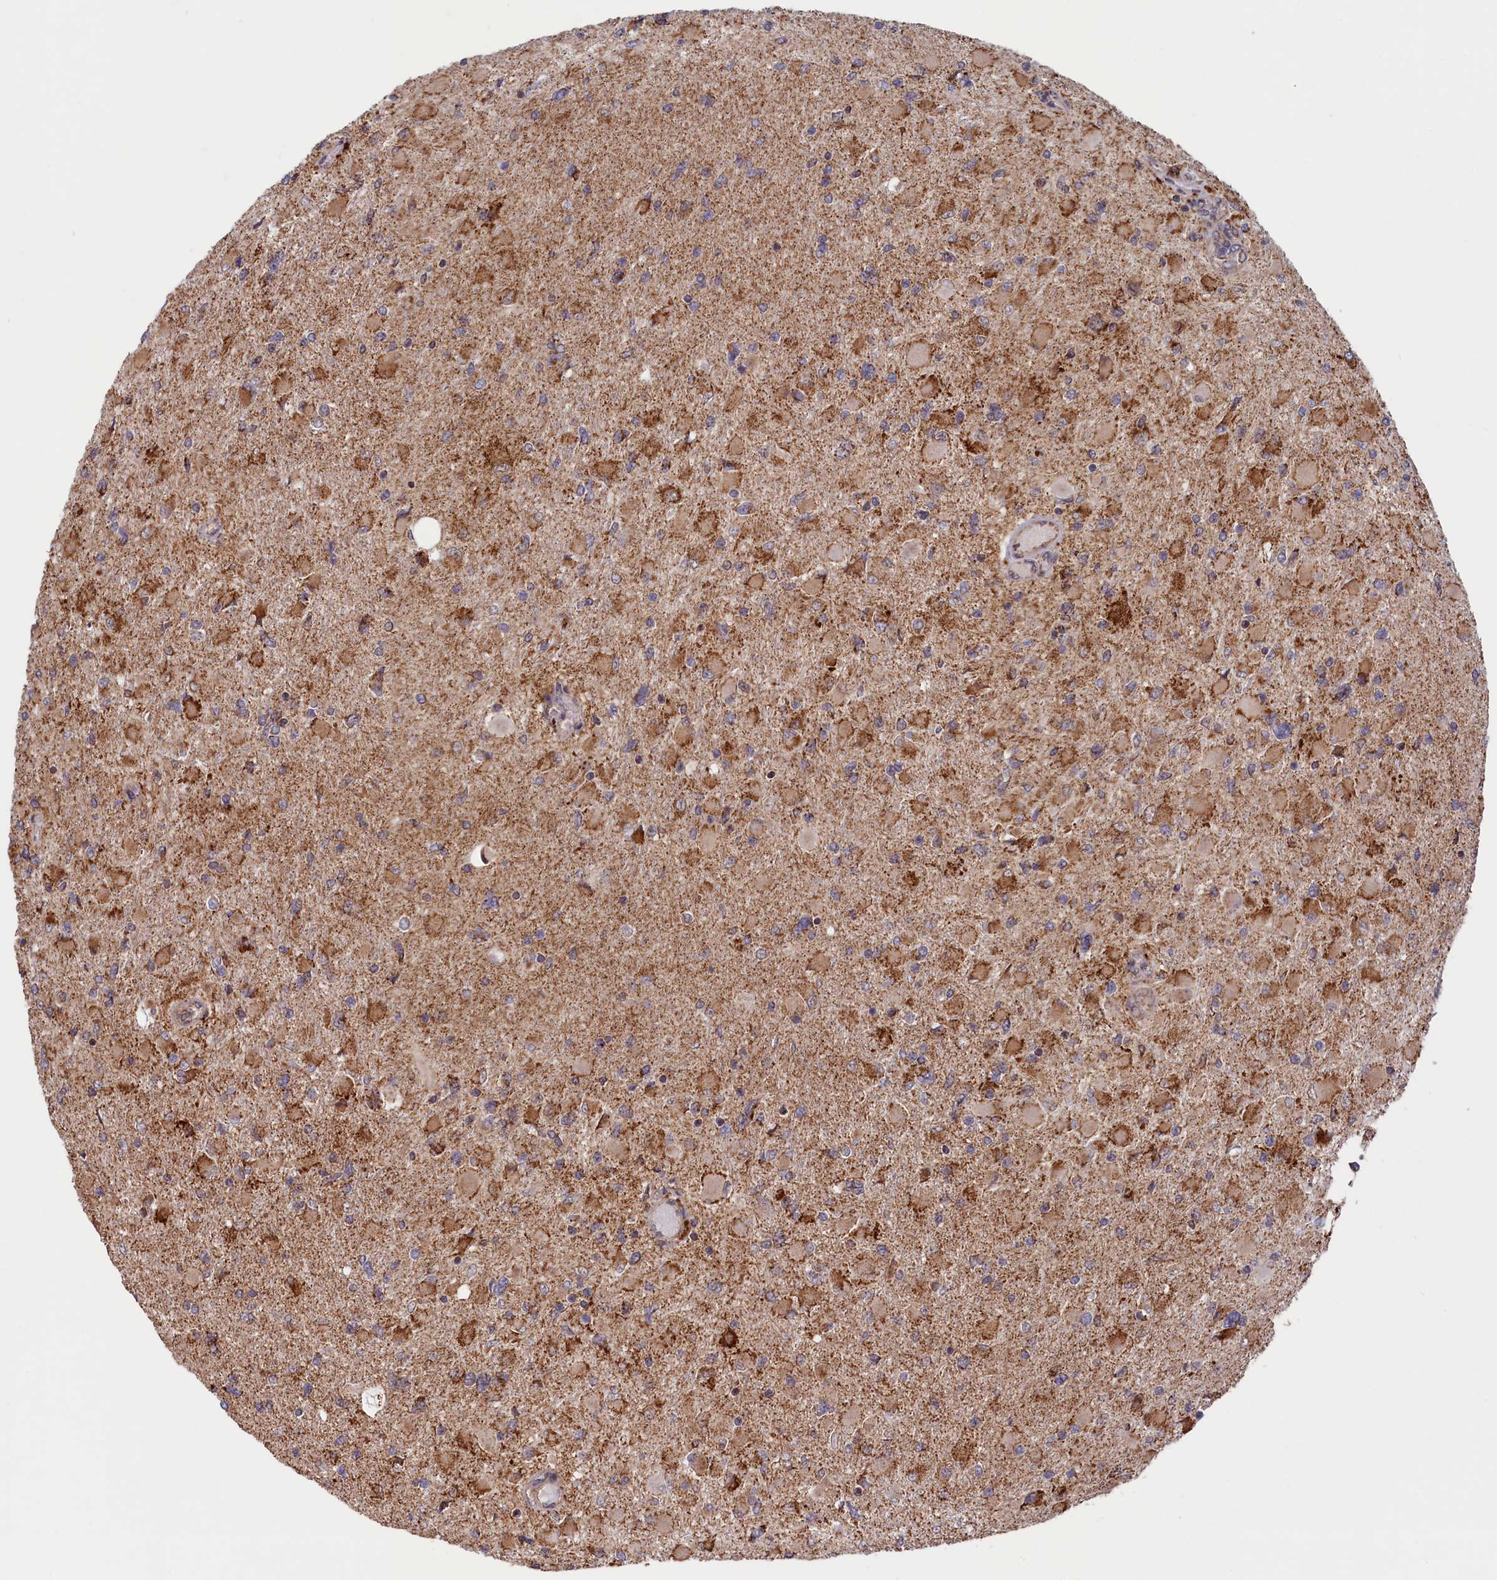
{"staining": {"intensity": "strong", "quantity": "25%-75%", "location": "cytoplasmic/membranous"}, "tissue": "glioma", "cell_type": "Tumor cells", "image_type": "cancer", "snomed": [{"axis": "morphology", "description": "Glioma, malignant, High grade"}, {"axis": "topography", "description": "Cerebral cortex"}], "caption": "Human glioma stained with a brown dye demonstrates strong cytoplasmic/membranous positive positivity in about 25%-75% of tumor cells.", "gene": "DUS3L", "patient": {"sex": "female", "age": 36}}